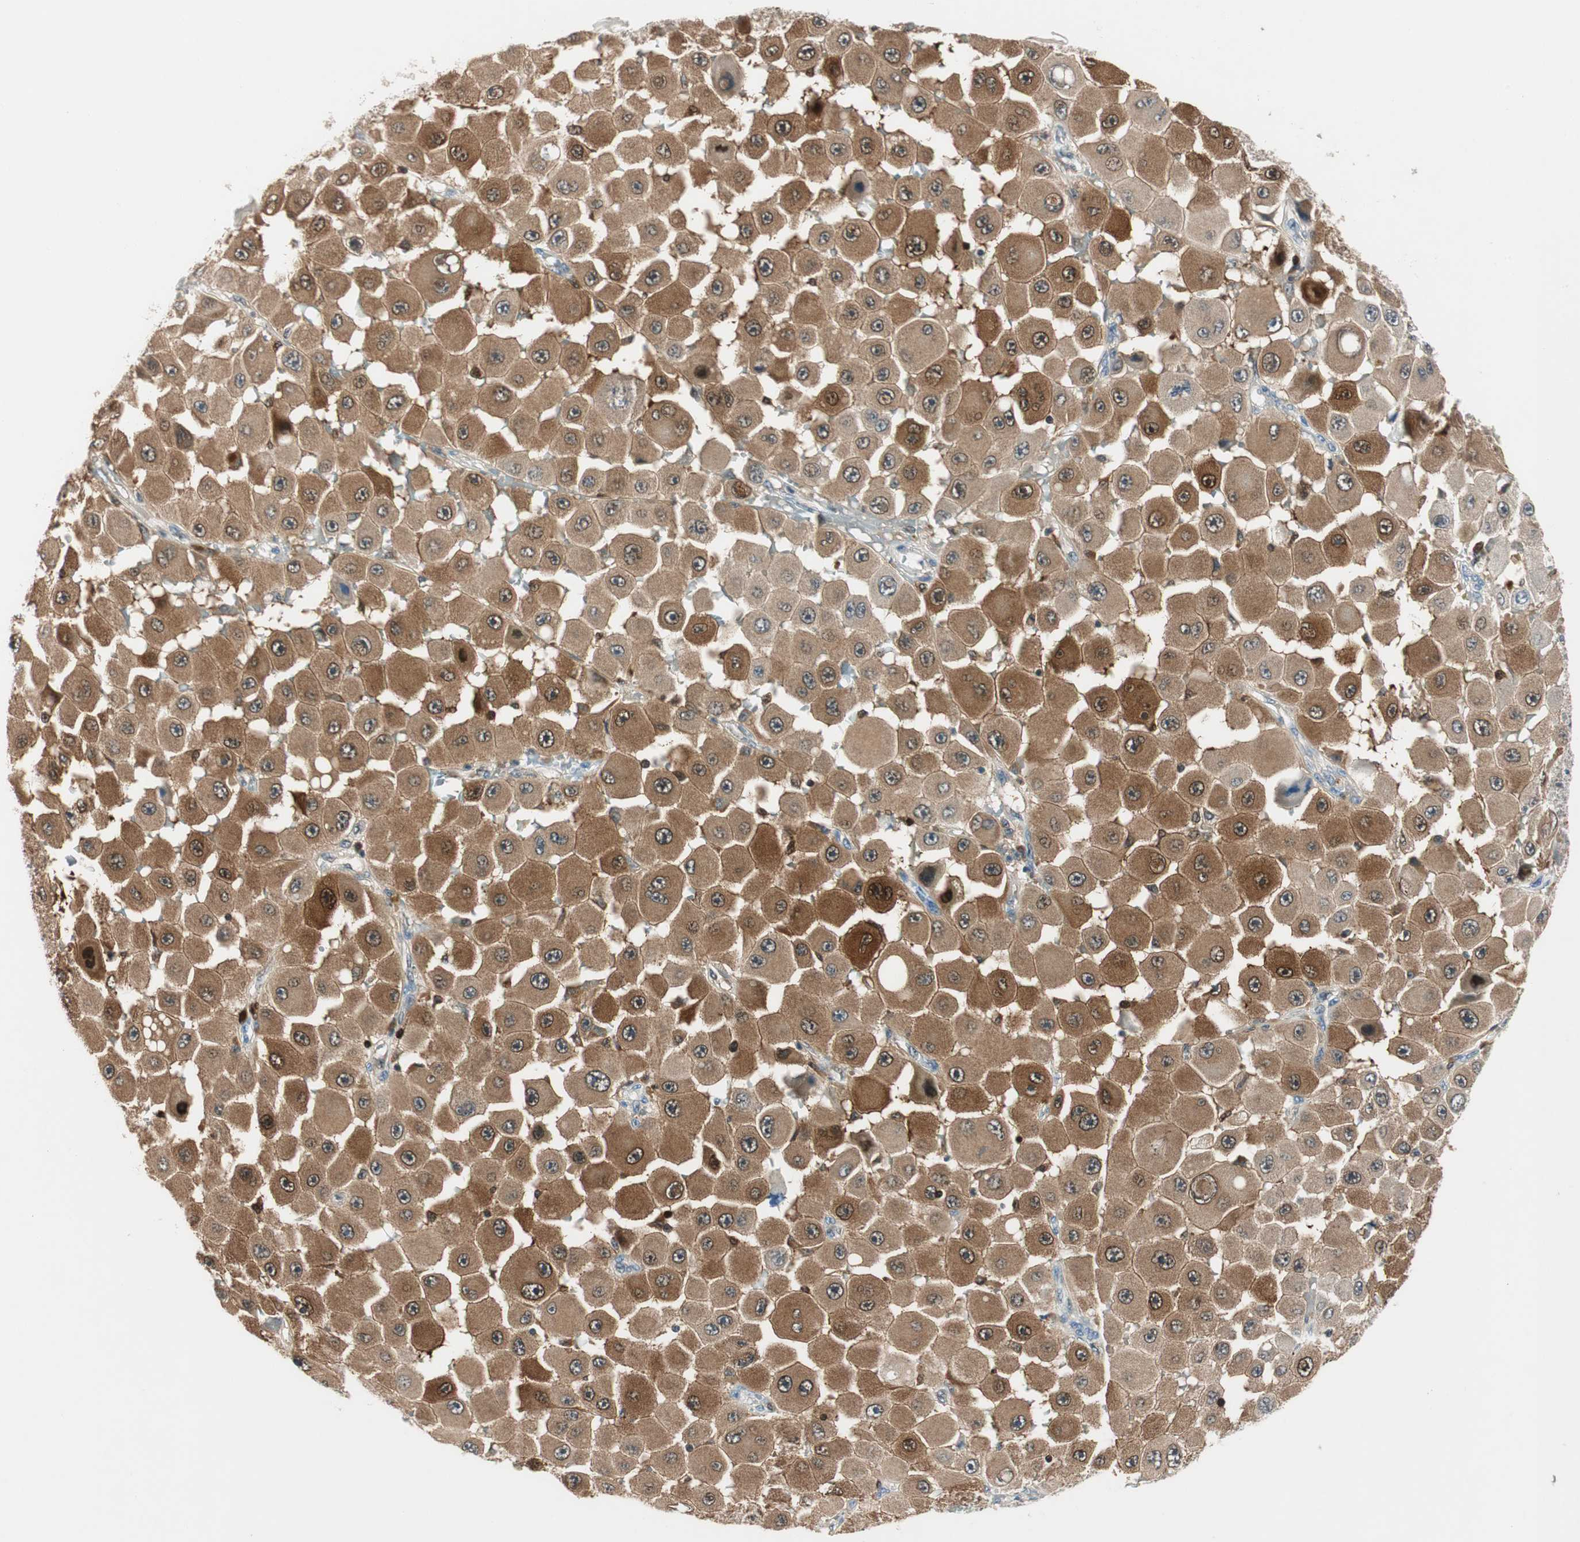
{"staining": {"intensity": "moderate", "quantity": ">75%", "location": "cytoplasmic/membranous"}, "tissue": "melanoma", "cell_type": "Tumor cells", "image_type": "cancer", "snomed": [{"axis": "morphology", "description": "Malignant melanoma, NOS"}, {"axis": "topography", "description": "Skin"}], "caption": "This is a histology image of immunohistochemistry staining of malignant melanoma, which shows moderate positivity in the cytoplasmic/membranous of tumor cells.", "gene": "COTL1", "patient": {"sex": "female", "age": 81}}